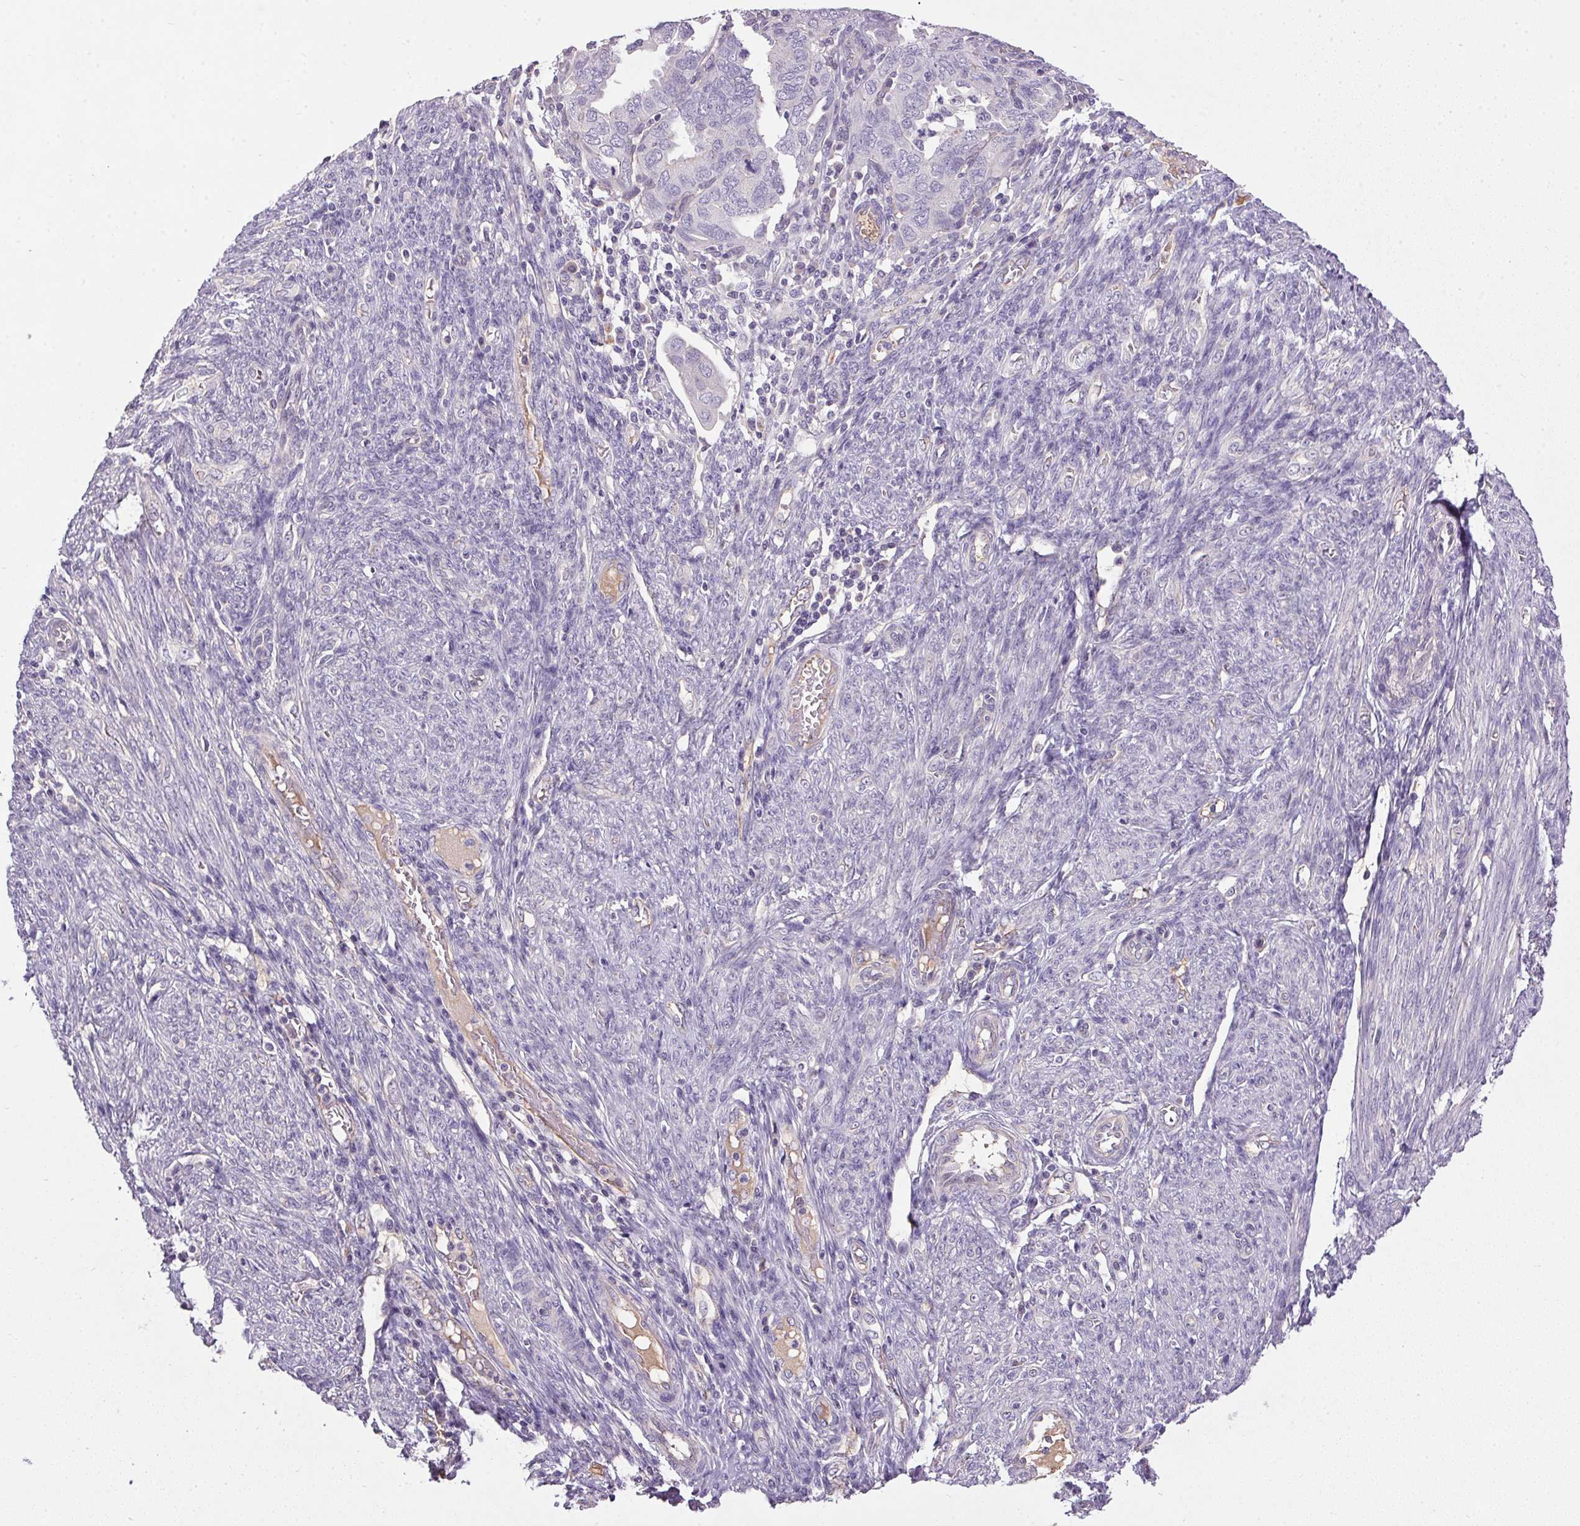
{"staining": {"intensity": "negative", "quantity": "none", "location": "none"}, "tissue": "endometrial cancer", "cell_type": "Tumor cells", "image_type": "cancer", "snomed": [{"axis": "morphology", "description": "Adenocarcinoma, NOS"}, {"axis": "topography", "description": "Endometrium"}], "caption": "IHC of human endometrial cancer (adenocarcinoma) reveals no expression in tumor cells.", "gene": "APOC4", "patient": {"sex": "female", "age": 79}}